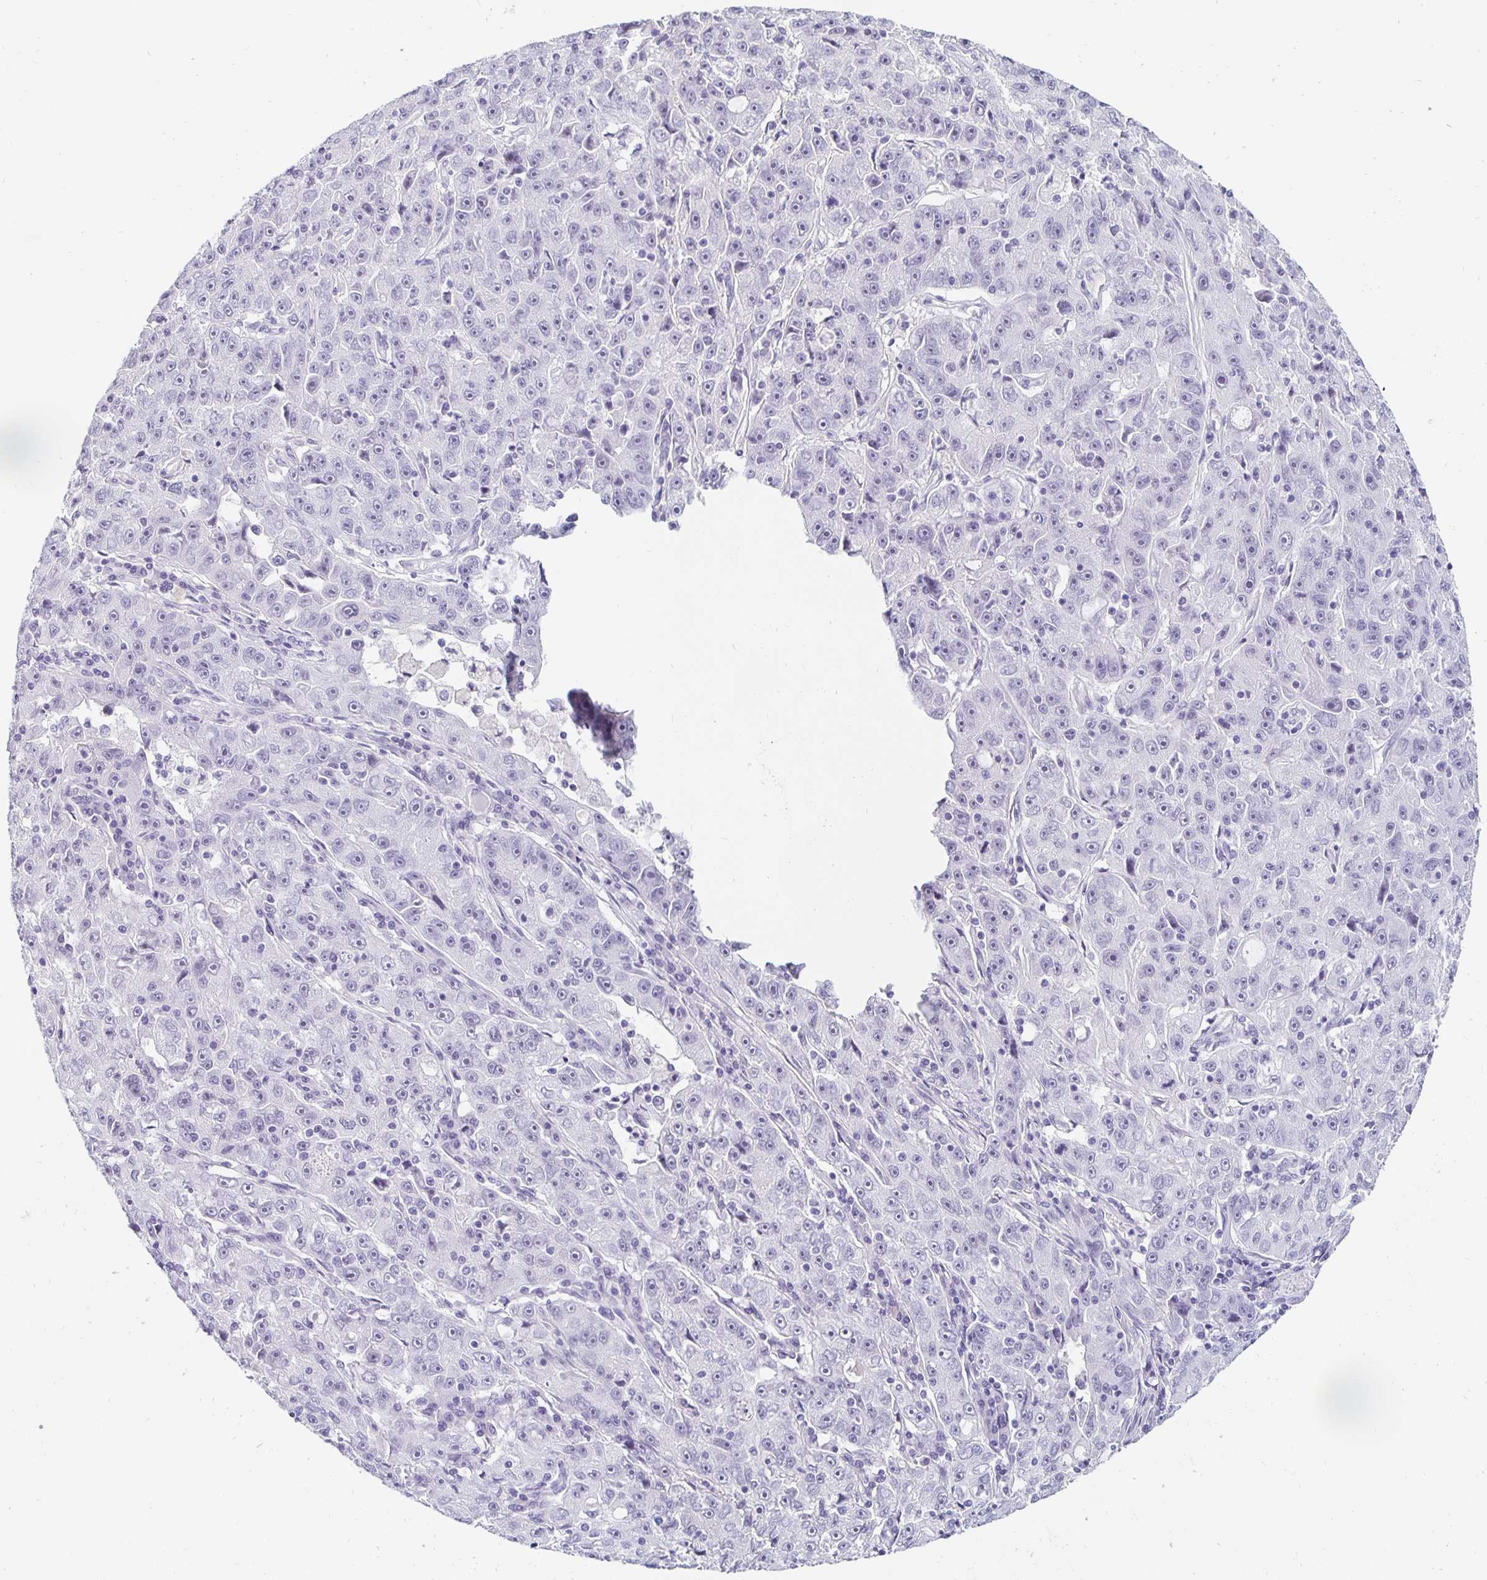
{"staining": {"intensity": "negative", "quantity": "none", "location": "none"}, "tissue": "lung cancer", "cell_type": "Tumor cells", "image_type": "cancer", "snomed": [{"axis": "morphology", "description": "Normal morphology"}, {"axis": "morphology", "description": "Adenocarcinoma, NOS"}, {"axis": "topography", "description": "Lymph node"}, {"axis": "topography", "description": "Lung"}], "caption": "Human lung cancer stained for a protein using immunohistochemistry (IHC) reveals no expression in tumor cells.", "gene": "KCNQ2", "patient": {"sex": "female", "age": 57}}